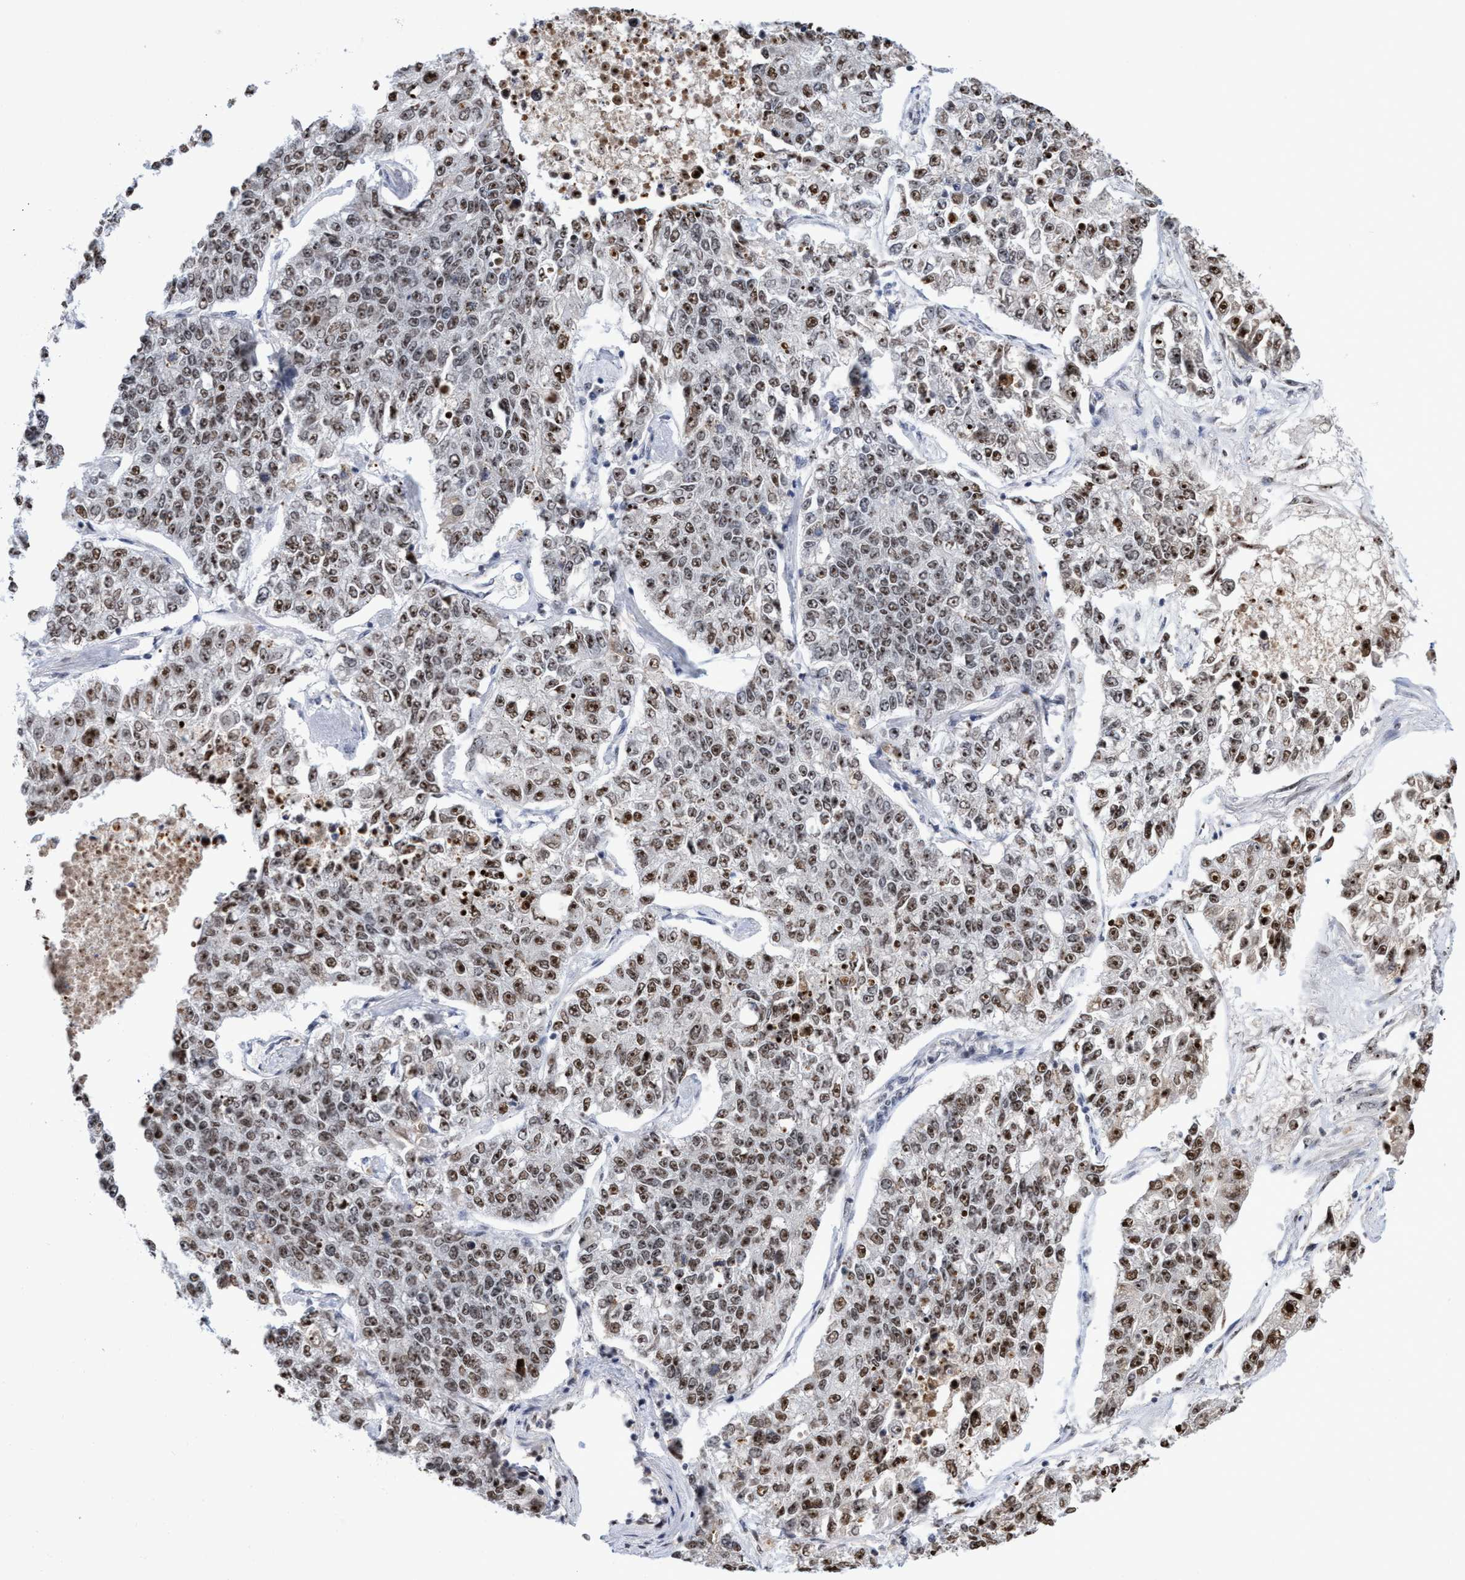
{"staining": {"intensity": "moderate", "quantity": ">75%", "location": "nuclear"}, "tissue": "lung cancer", "cell_type": "Tumor cells", "image_type": "cancer", "snomed": [{"axis": "morphology", "description": "Adenocarcinoma, NOS"}, {"axis": "topography", "description": "Lung"}], "caption": "Protein expression analysis of human lung cancer reveals moderate nuclear staining in about >75% of tumor cells.", "gene": "EFCAB10", "patient": {"sex": "male", "age": 49}}